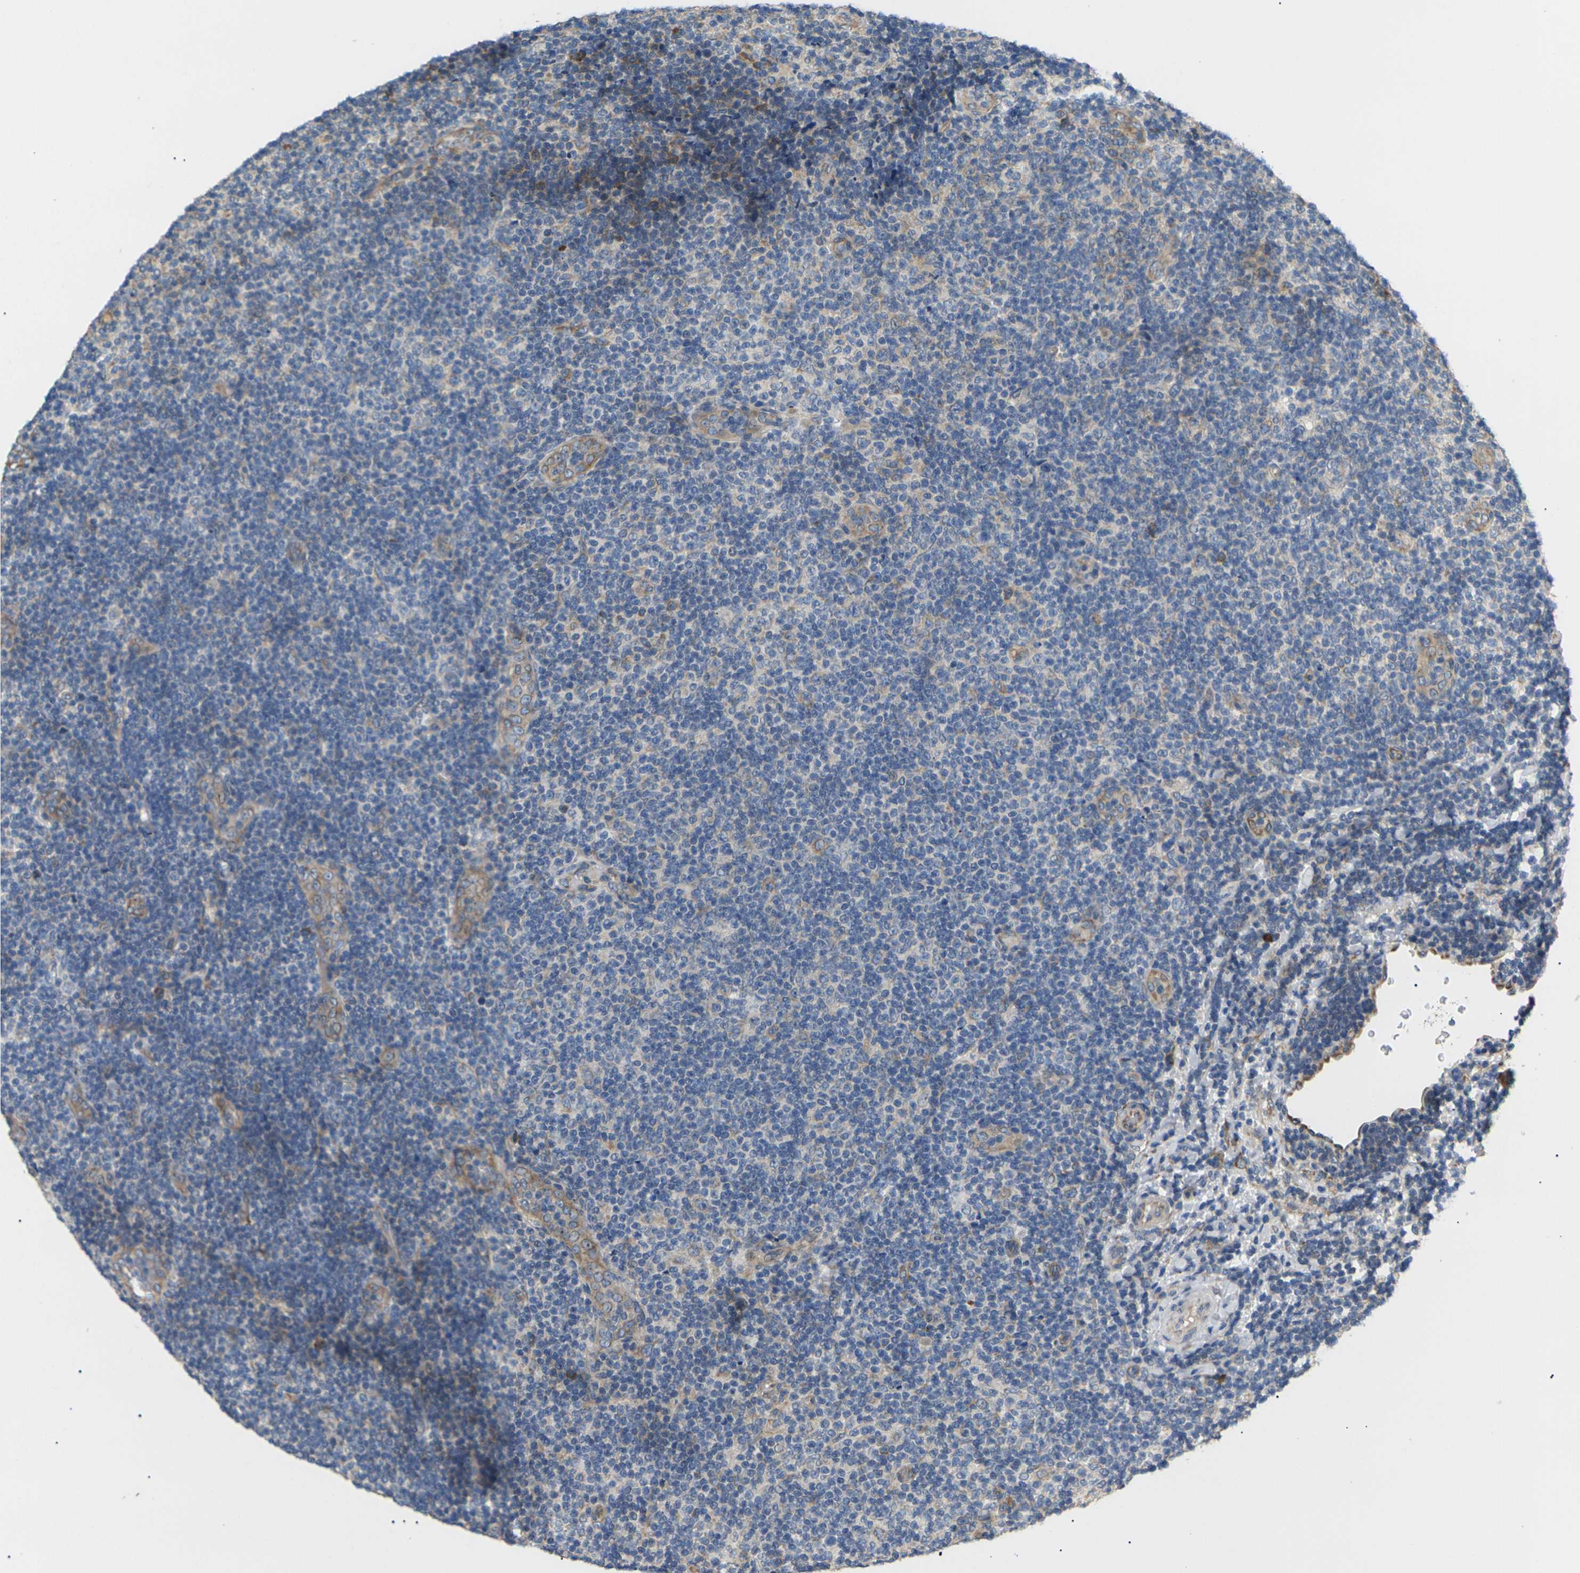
{"staining": {"intensity": "negative", "quantity": "none", "location": "none"}, "tissue": "lymphoma", "cell_type": "Tumor cells", "image_type": "cancer", "snomed": [{"axis": "morphology", "description": "Malignant lymphoma, non-Hodgkin's type, Low grade"}, {"axis": "topography", "description": "Lymph node"}], "caption": "This is a photomicrograph of IHC staining of malignant lymphoma, non-Hodgkin's type (low-grade), which shows no expression in tumor cells.", "gene": "KLHDC8B", "patient": {"sex": "male", "age": 83}}